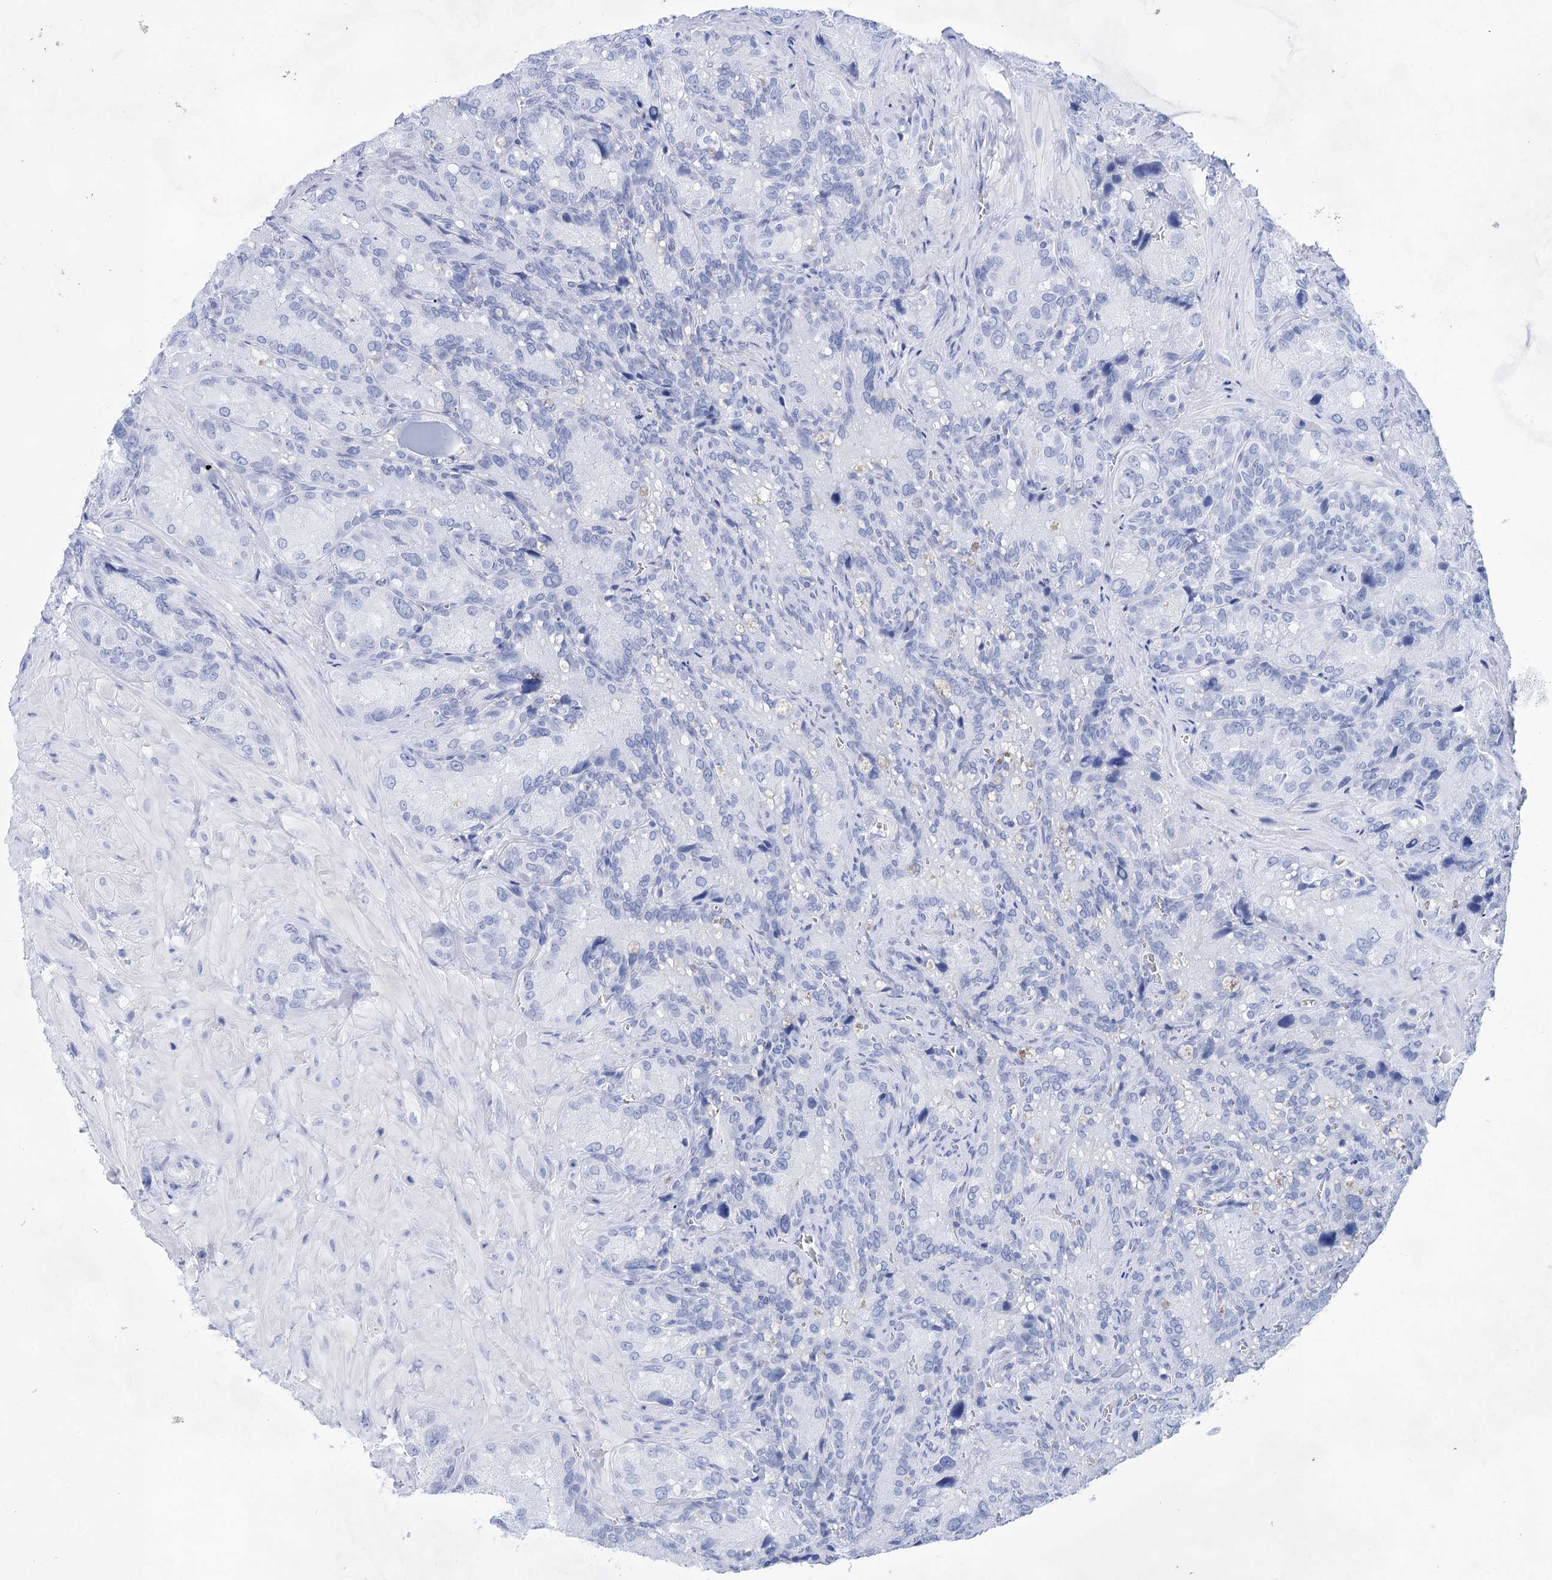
{"staining": {"intensity": "negative", "quantity": "none", "location": "none"}, "tissue": "seminal vesicle", "cell_type": "Glandular cells", "image_type": "normal", "snomed": [{"axis": "morphology", "description": "Normal tissue, NOS"}, {"axis": "topography", "description": "Seminal veicle"}], "caption": "High power microscopy histopathology image of an immunohistochemistry (IHC) image of normal seminal vesicle, revealing no significant expression in glandular cells. (Brightfield microscopy of DAB (3,3'-diaminobenzidine) immunohistochemistry (IHC) at high magnification).", "gene": "LALBA", "patient": {"sex": "male", "age": 62}}